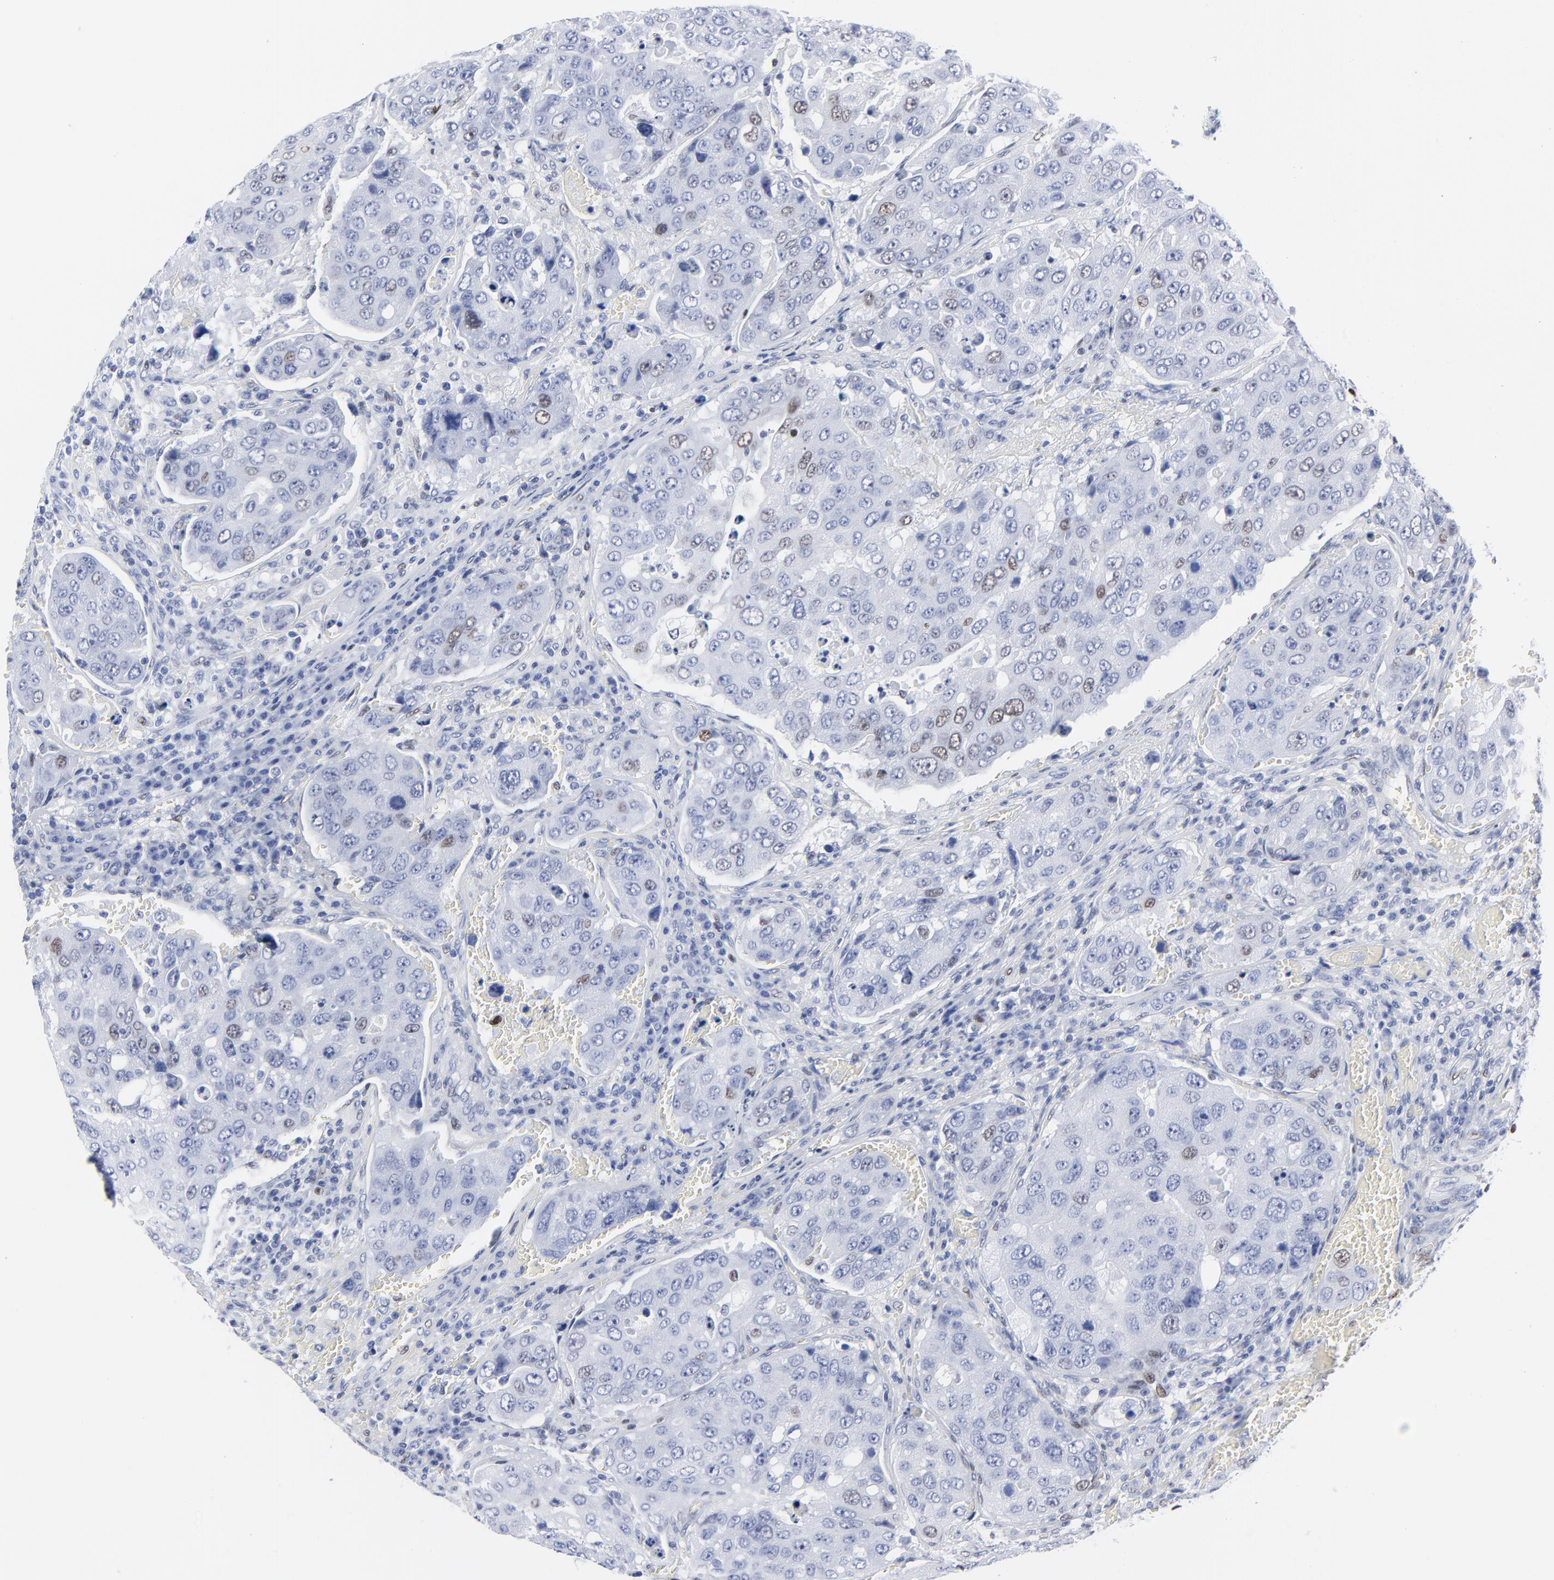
{"staining": {"intensity": "weak", "quantity": "<25%", "location": "nuclear"}, "tissue": "urothelial cancer", "cell_type": "Tumor cells", "image_type": "cancer", "snomed": [{"axis": "morphology", "description": "Urothelial carcinoma, High grade"}, {"axis": "topography", "description": "Lymph node"}, {"axis": "topography", "description": "Urinary bladder"}], "caption": "A high-resolution histopathology image shows immunohistochemistry (IHC) staining of high-grade urothelial carcinoma, which shows no significant staining in tumor cells.", "gene": "JUN", "patient": {"sex": "male", "age": 51}}